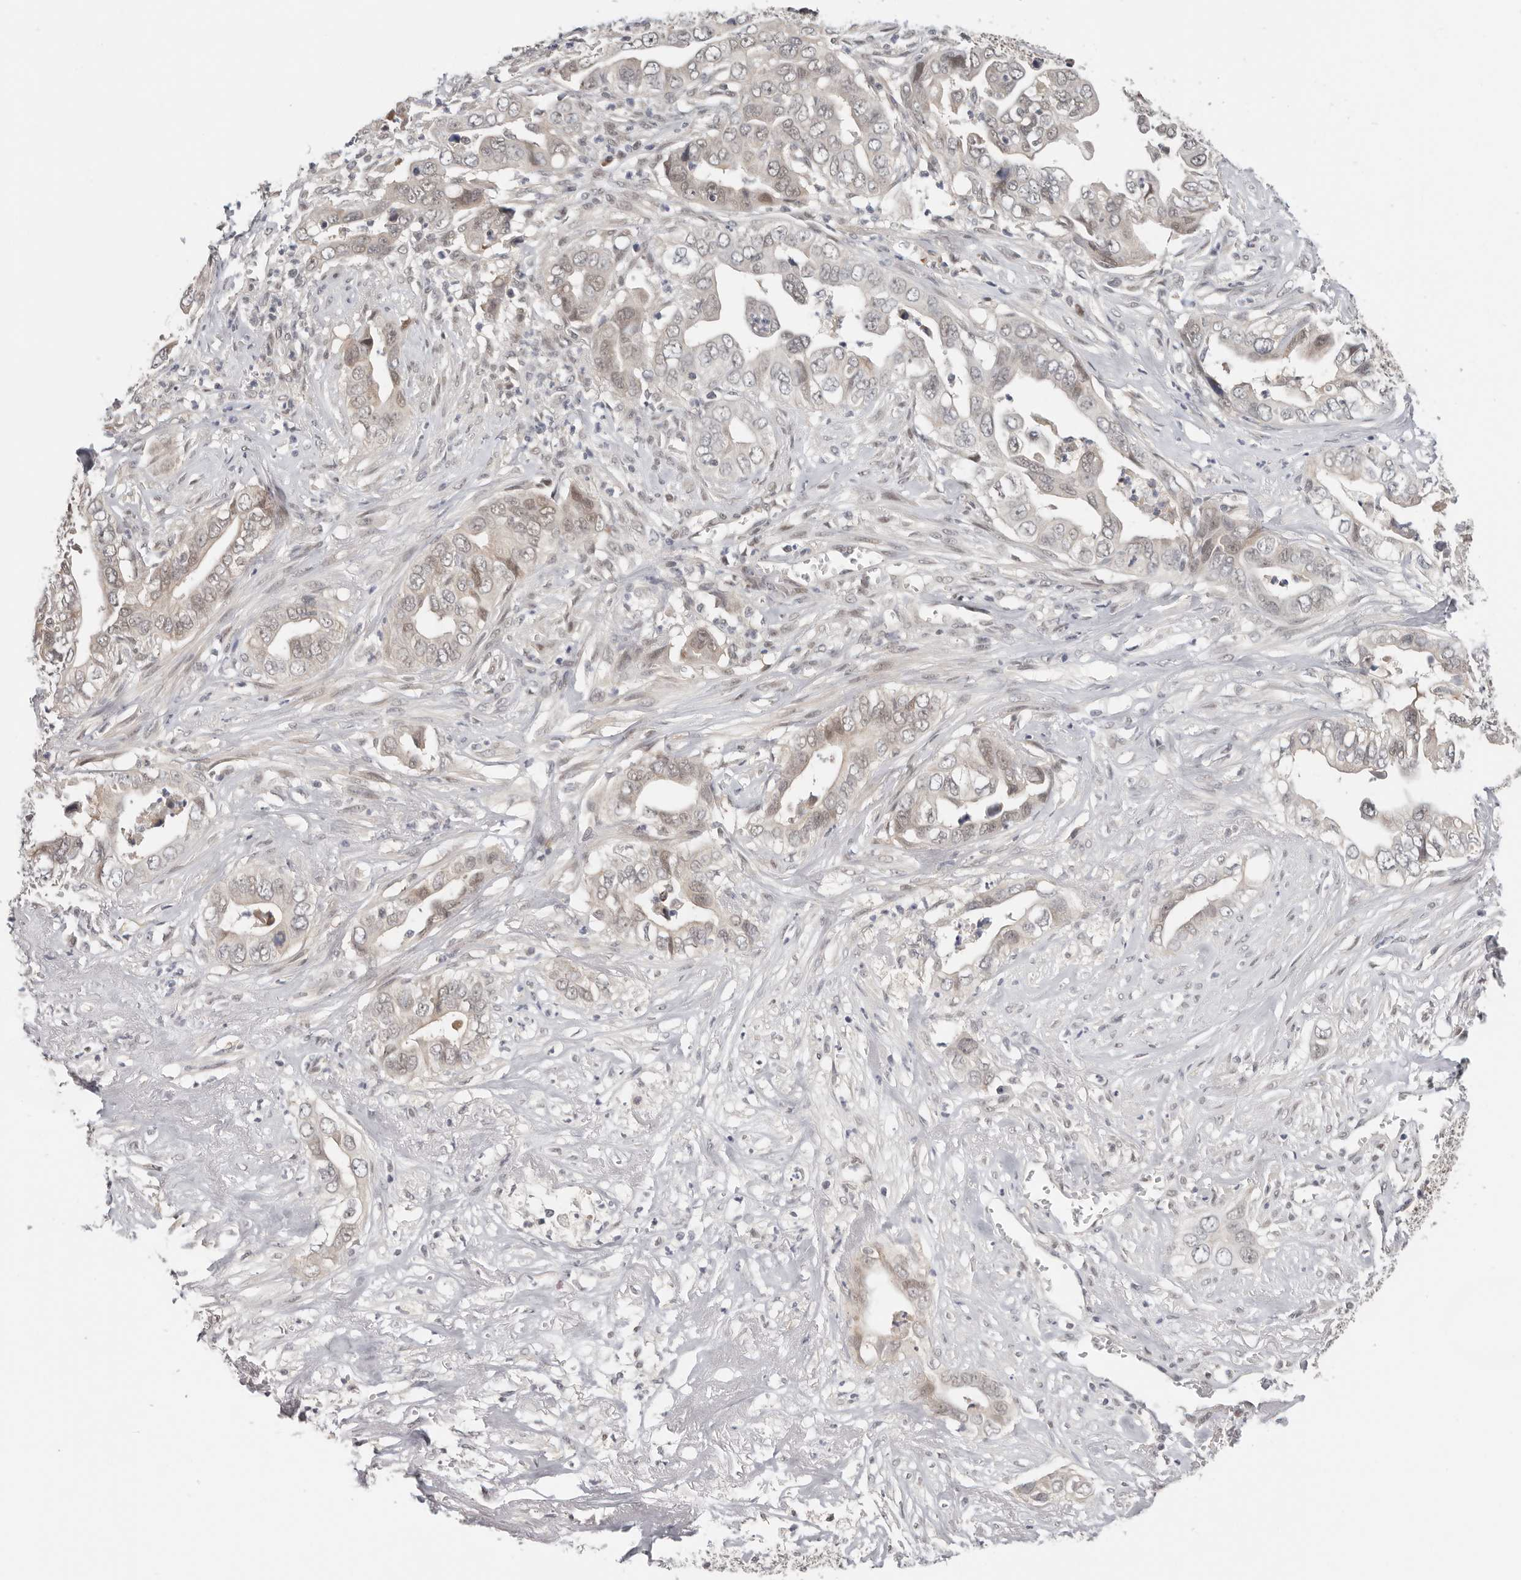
{"staining": {"intensity": "weak", "quantity": "<25%", "location": "nuclear"}, "tissue": "liver cancer", "cell_type": "Tumor cells", "image_type": "cancer", "snomed": [{"axis": "morphology", "description": "Cholangiocarcinoma"}, {"axis": "topography", "description": "Liver"}], "caption": "DAB (3,3'-diaminobenzidine) immunohistochemical staining of human liver cancer (cholangiocarcinoma) shows no significant expression in tumor cells. (Immunohistochemistry, brightfield microscopy, high magnification).", "gene": "LARP7", "patient": {"sex": "female", "age": 79}}